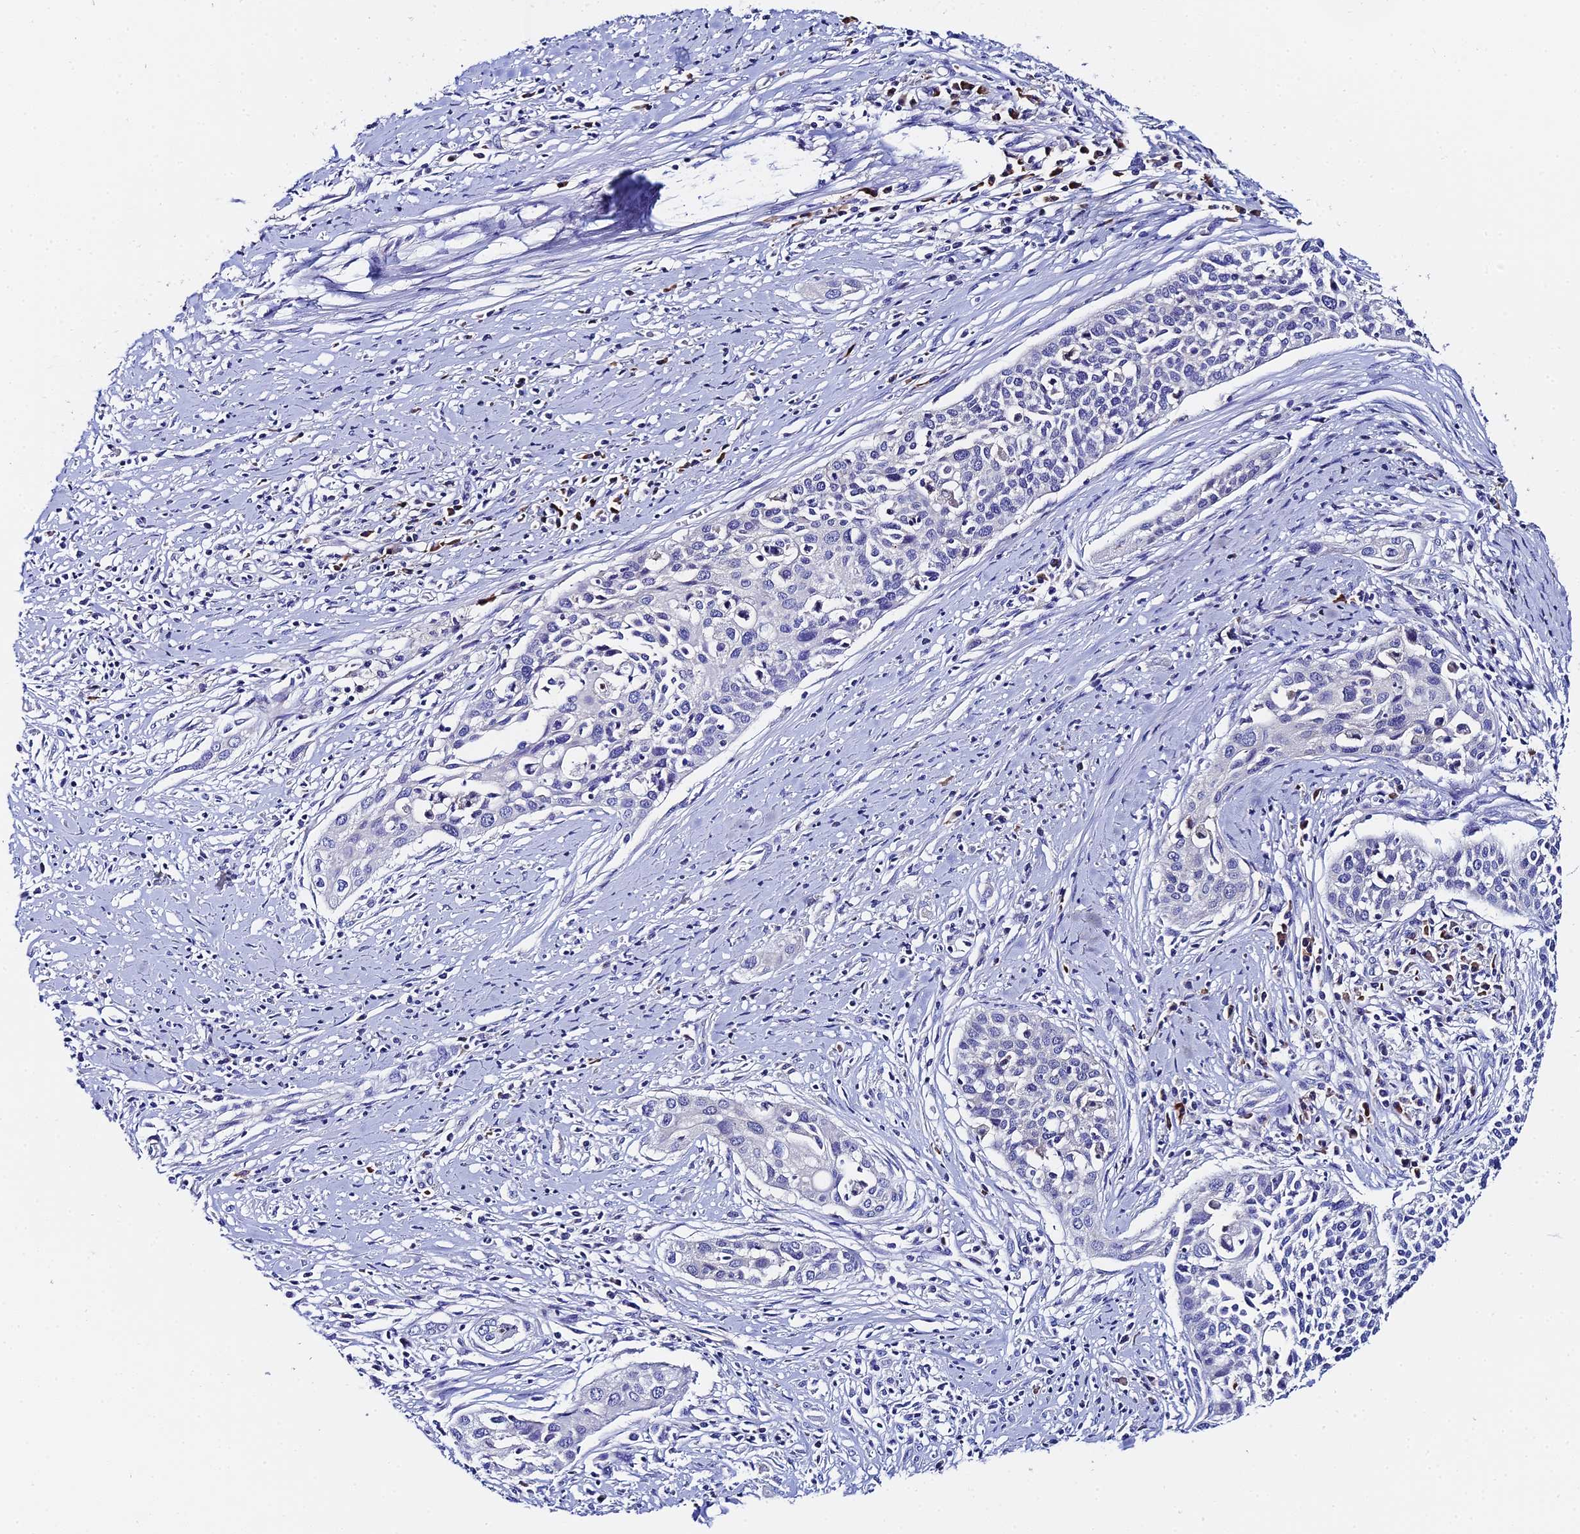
{"staining": {"intensity": "negative", "quantity": "none", "location": "none"}, "tissue": "cervical cancer", "cell_type": "Tumor cells", "image_type": "cancer", "snomed": [{"axis": "morphology", "description": "Squamous cell carcinoma, NOS"}, {"axis": "topography", "description": "Cervix"}], "caption": "Tumor cells are negative for protein expression in human cervical cancer (squamous cell carcinoma). (IHC, brightfield microscopy, high magnification).", "gene": "UBE2L3", "patient": {"sex": "female", "age": 34}}